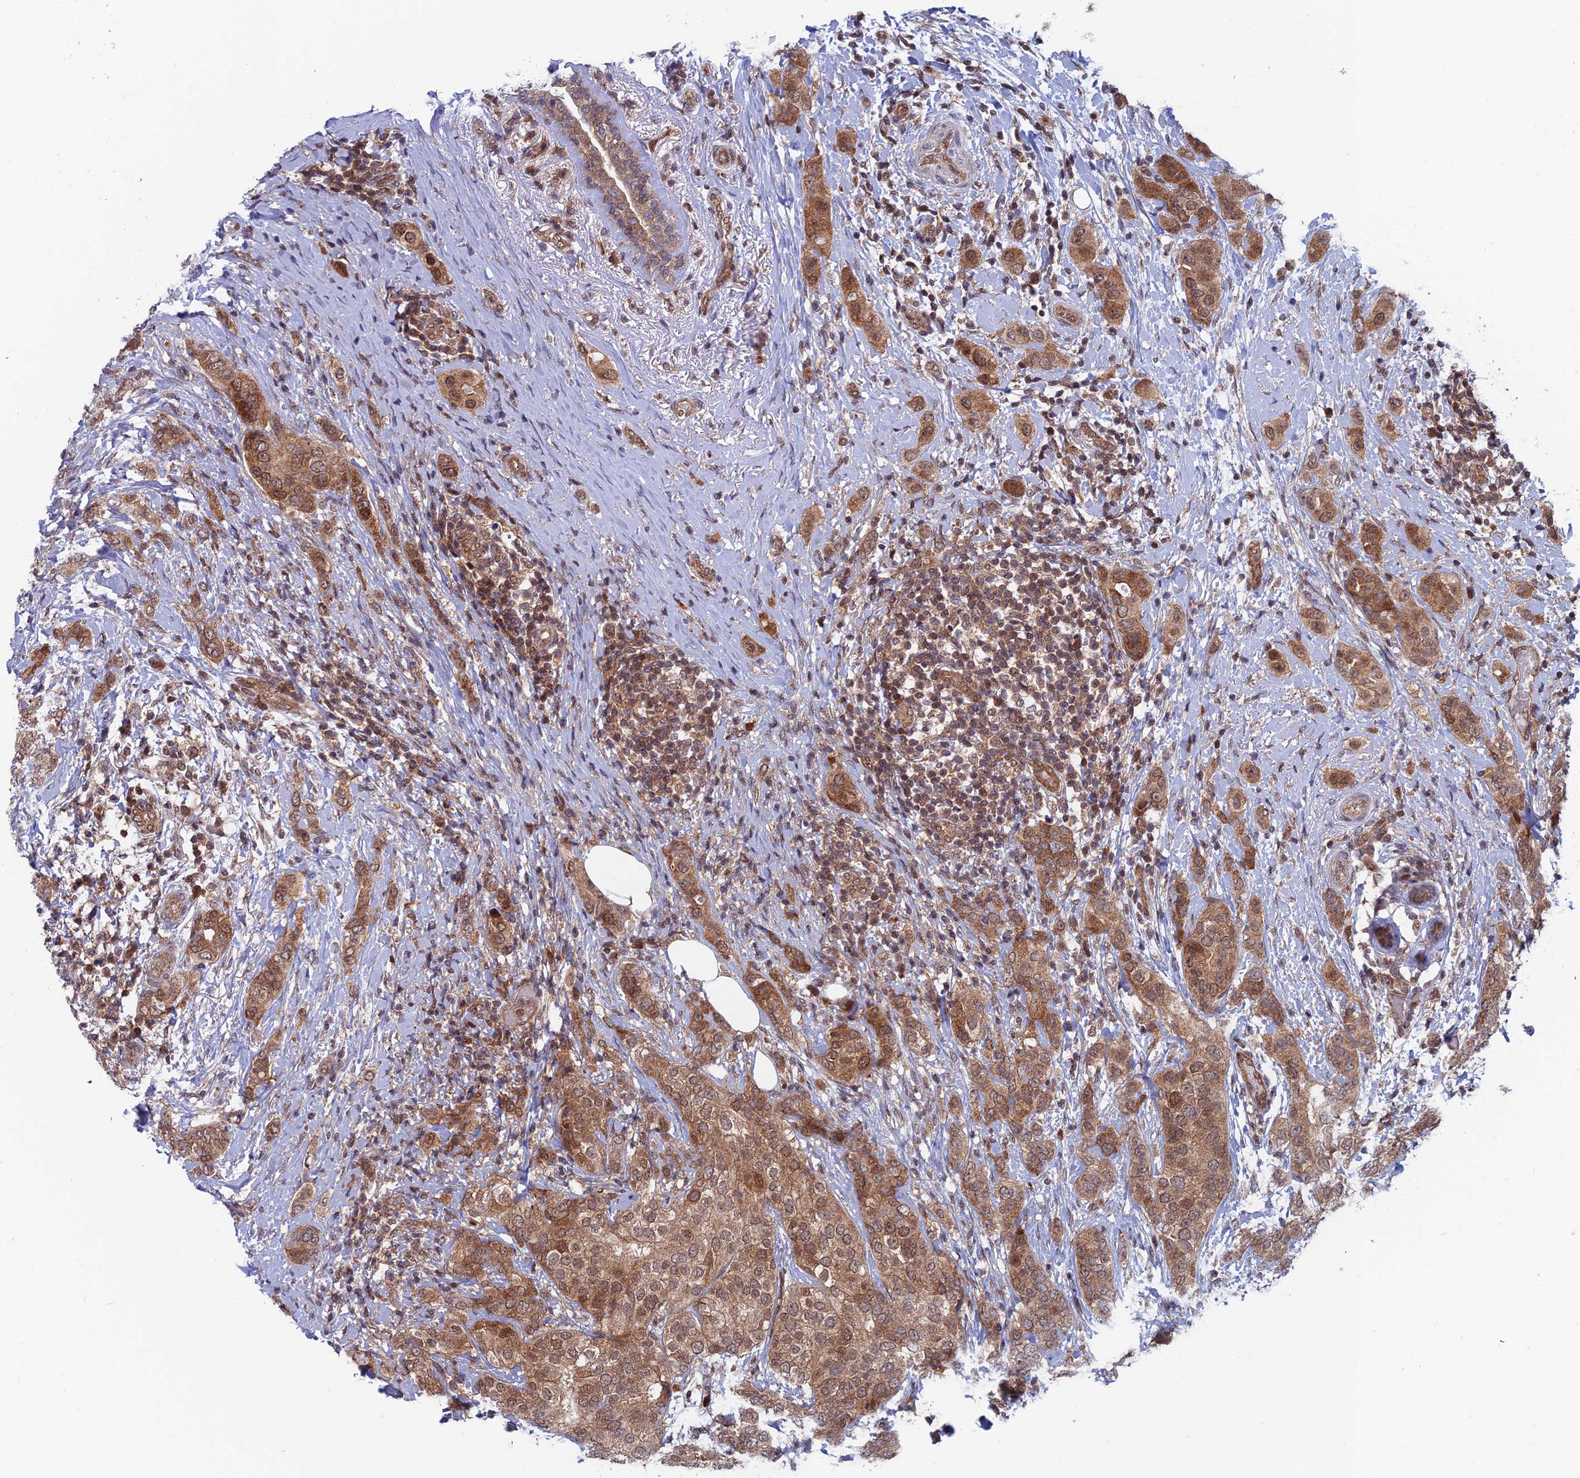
{"staining": {"intensity": "moderate", "quantity": ">75%", "location": "cytoplasmic/membranous,nuclear"}, "tissue": "breast cancer", "cell_type": "Tumor cells", "image_type": "cancer", "snomed": [{"axis": "morphology", "description": "Lobular carcinoma"}, {"axis": "topography", "description": "Breast"}], "caption": "A high-resolution image shows immunohistochemistry staining of breast cancer (lobular carcinoma), which demonstrates moderate cytoplasmic/membranous and nuclear staining in about >75% of tumor cells. (Brightfield microscopy of DAB IHC at high magnification).", "gene": "IGBP1", "patient": {"sex": "female", "age": 51}}